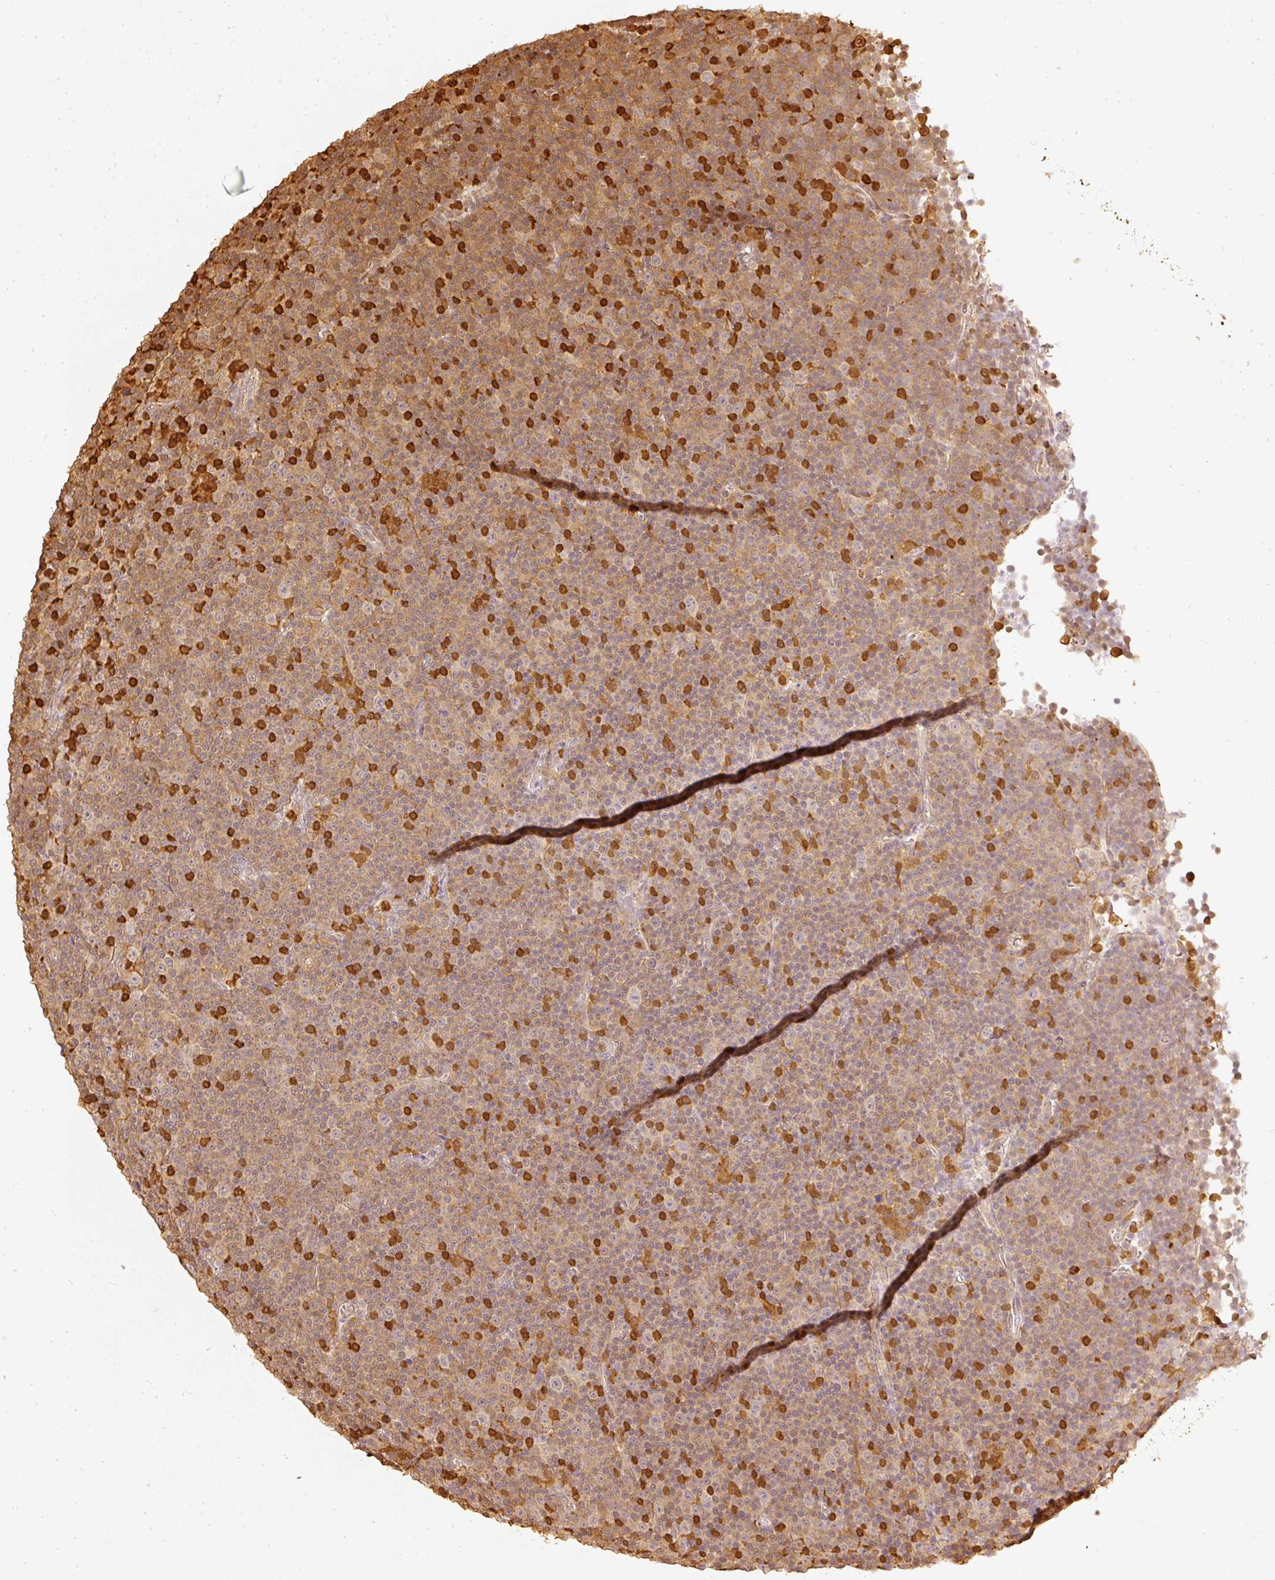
{"staining": {"intensity": "moderate", "quantity": "25%-75%", "location": "cytoplasmic/membranous"}, "tissue": "lymphoma", "cell_type": "Tumor cells", "image_type": "cancer", "snomed": [{"axis": "morphology", "description": "Malignant lymphoma, non-Hodgkin's type, Low grade"}, {"axis": "topography", "description": "Lymph node"}], "caption": "A medium amount of moderate cytoplasmic/membranous expression is appreciated in approximately 25%-75% of tumor cells in low-grade malignant lymphoma, non-Hodgkin's type tissue.", "gene": "PFN1", "patient": {"sex": "female", "age": 67}}